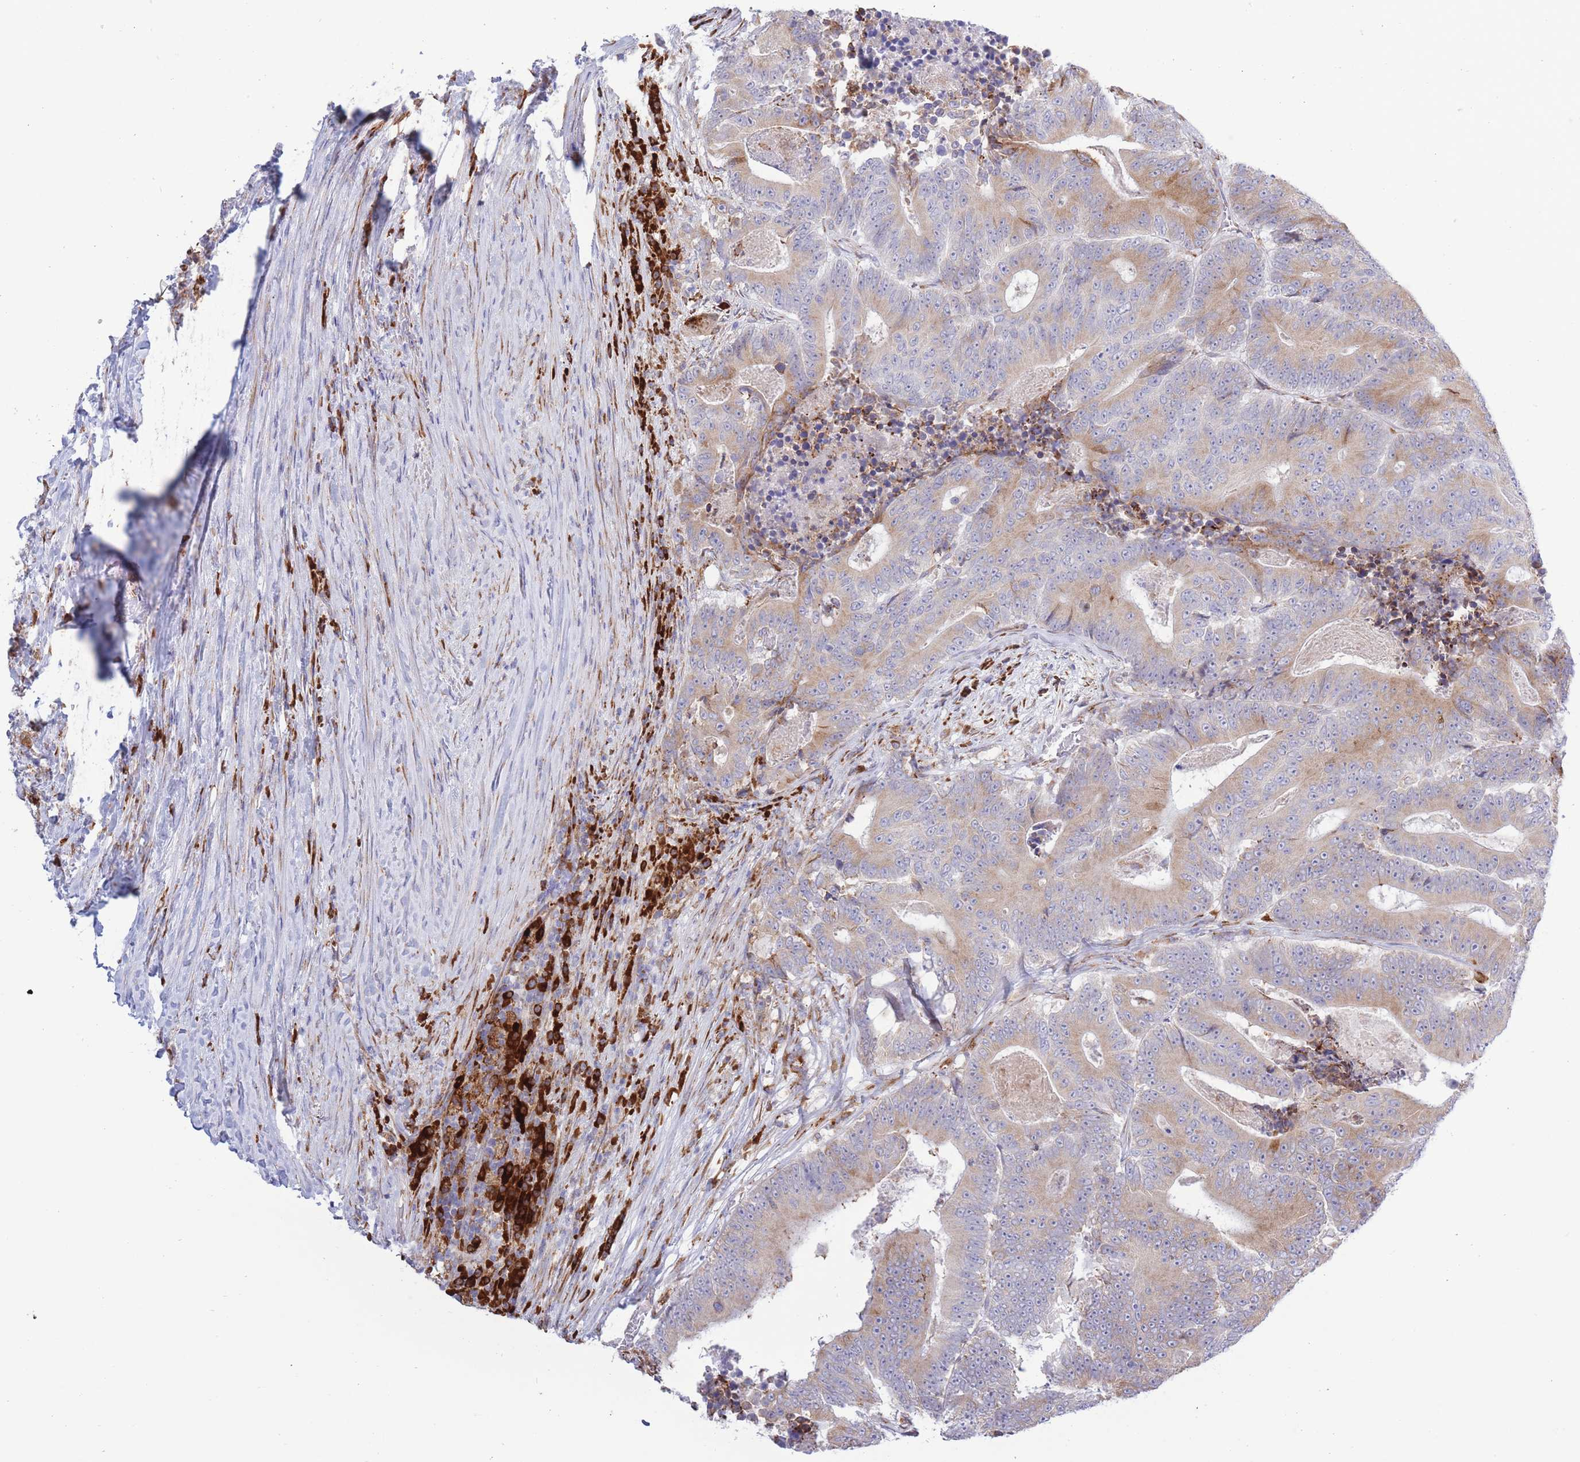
{"staining": {"intensity": "moderate", "quantity": "25%-75%", "location": "cytoplasmic/membranous"}, "tissue": "colorectal cancer", "cell_type": "Tumor cells", "image_type": "cancer", "snomed": [{"axis": "morphology", "description": "Adenocarcinoma, NOS"}, {"axis": "topography", "description": "Colon"}], "caption": "DAB immunohistochemical staining of human colorectal adenocarcinoma exhibits moderate cytoplasmic/membranous protein expression in about 25%-75% of tumor cells.", "gene": "MYDGF", "patient": {"sex": "male", "age": 83}}